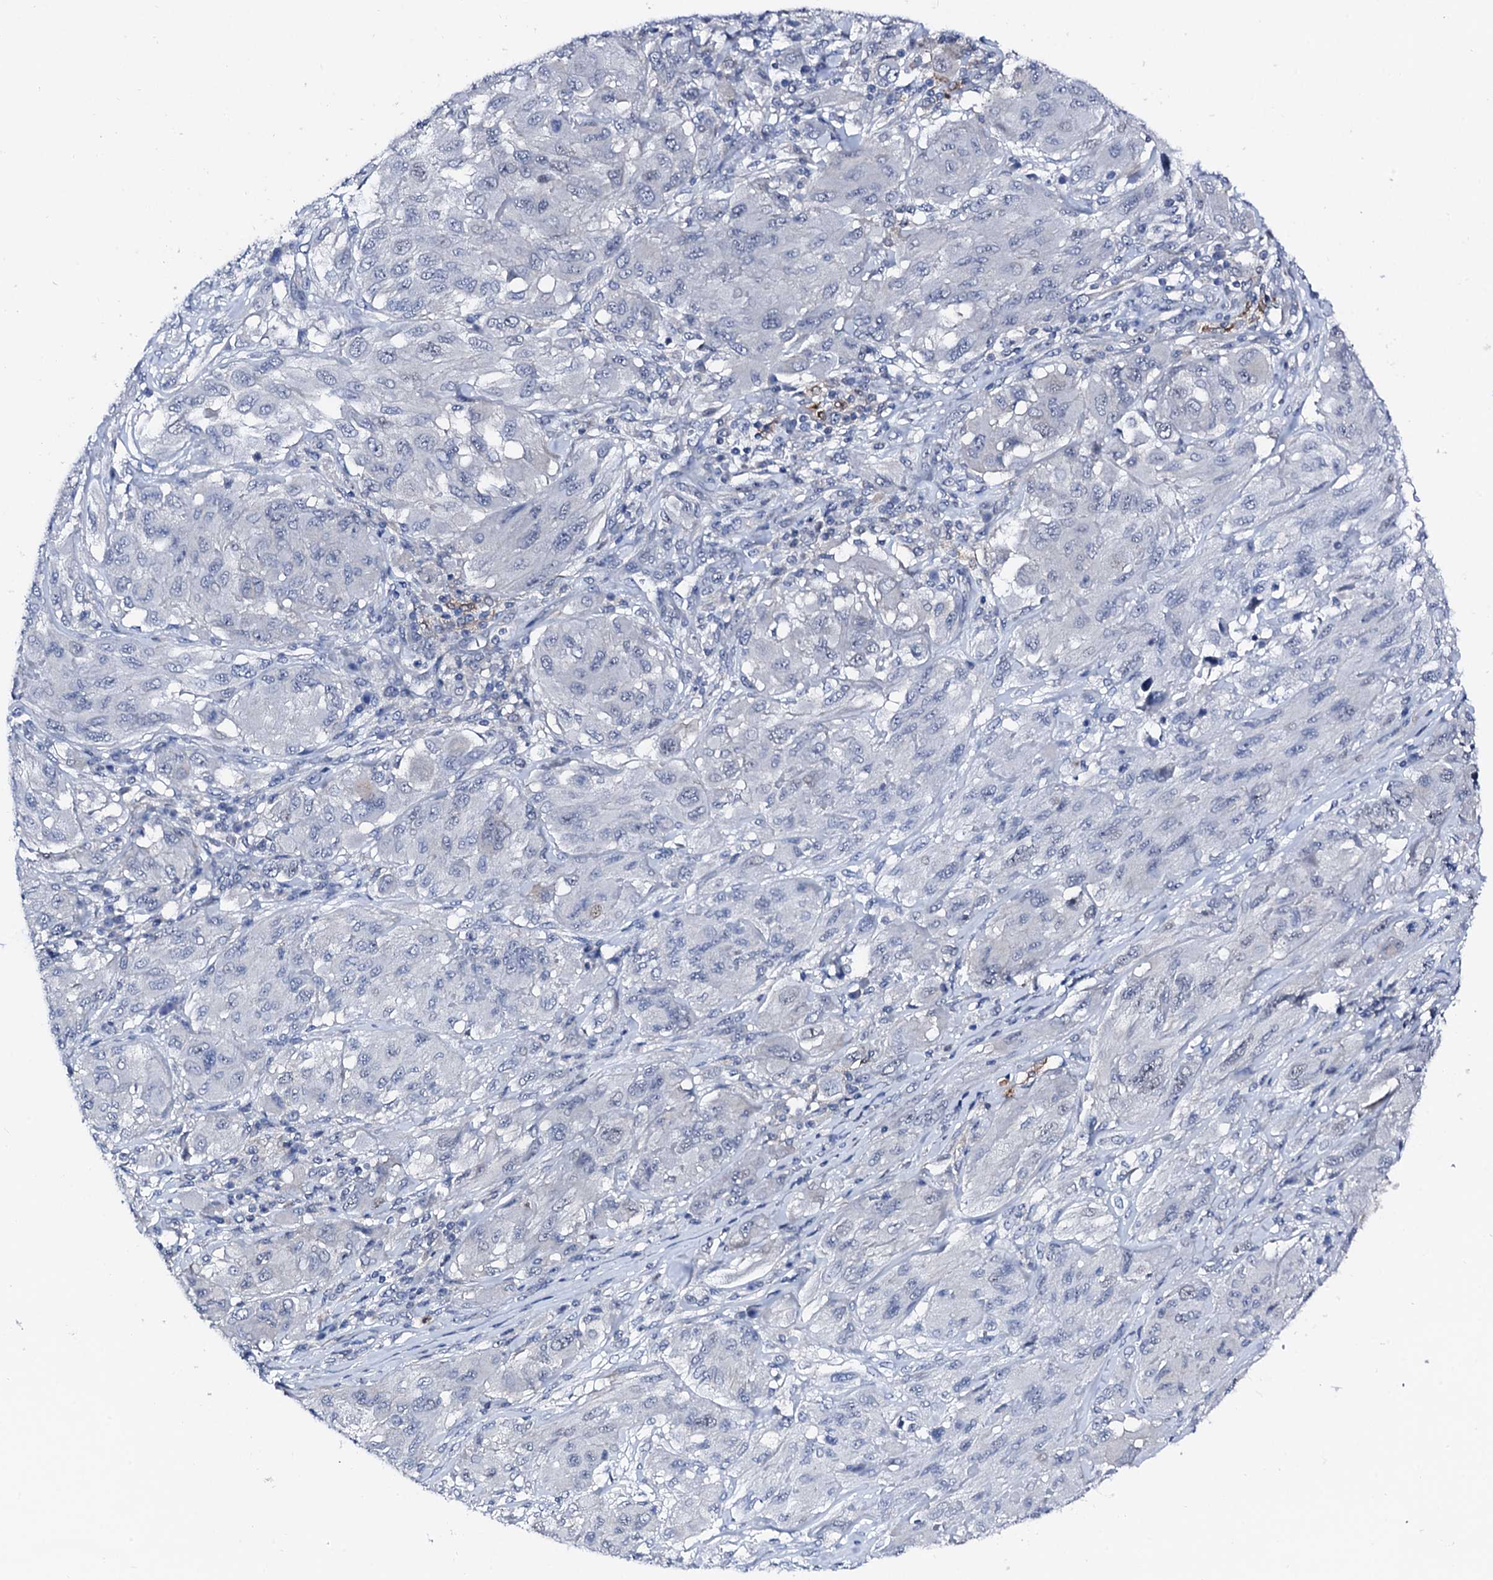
{"staining": {"intensity": "negative", "quantity": "none", "location": "none"}, "tissue": "melanoma", "cell_type": "Tumor cells", "image_type": "cancer", "snomed": [{"axis": "morphology", "description": "Malignant melanoma, NOS"}, {"axis": "topography", "description": "Skin"}], "caption": "This is an IHC photomicrograph of human melanoma. There is no expression in tumor cells.", "gene": "TRAFD1", "patient": {"sex": "female", "age": 91}}